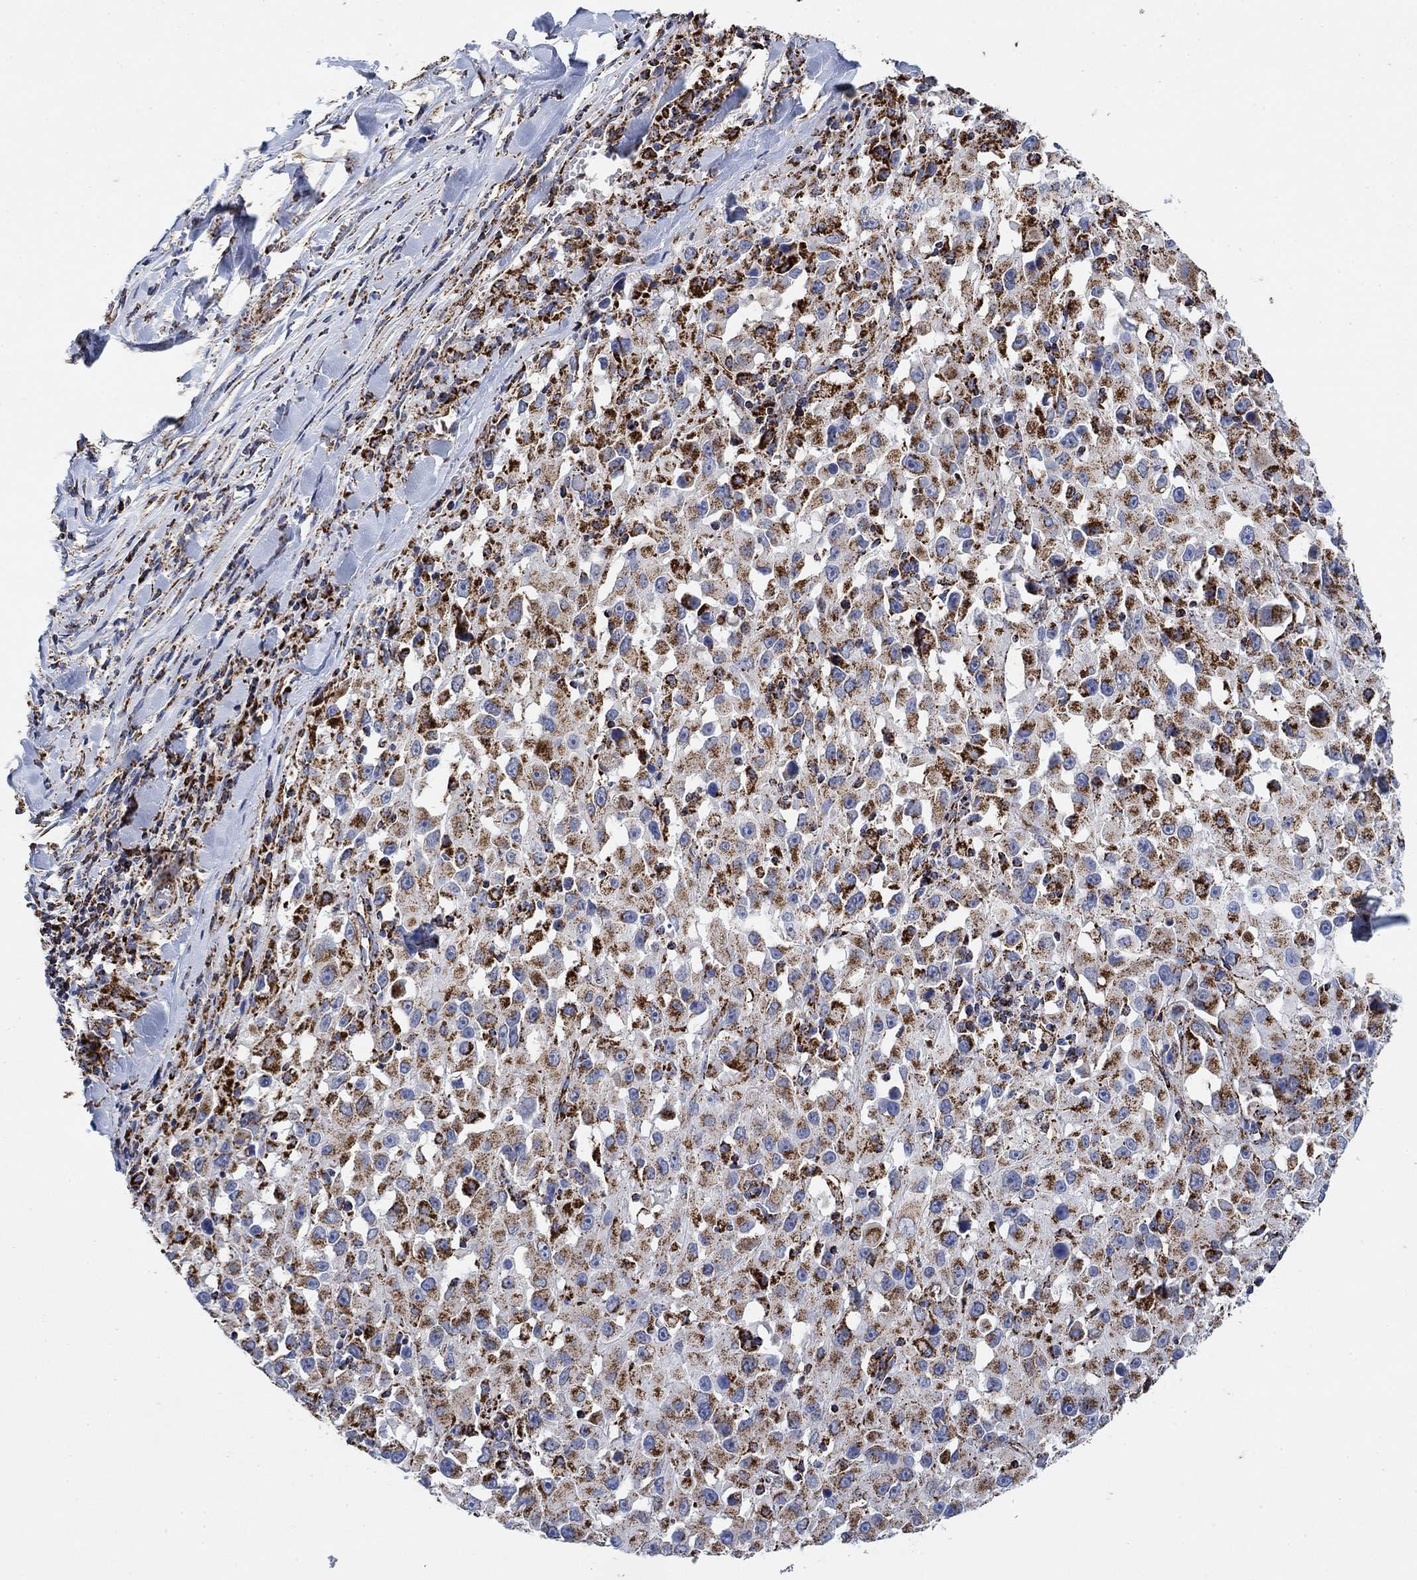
{"staining": {"intensity": "strong", "quantity": "<25%", "location": "cytoplasmic/membranous"}, "tissue": "melanoma", "cell_type": "Tumor cells", "image_type": "cancer", "snomed": [{"axis": "morphology", "description": "Malignant melanoma, Metastatic site"}, {"axis": "topography", "description": "Lymph node"}], "caption": "Human melanoma stained with a protein marker displays strong staining in tumor cells.", "gene": "NDUFS3", "patient": {"sex": "male", "age": 50}}